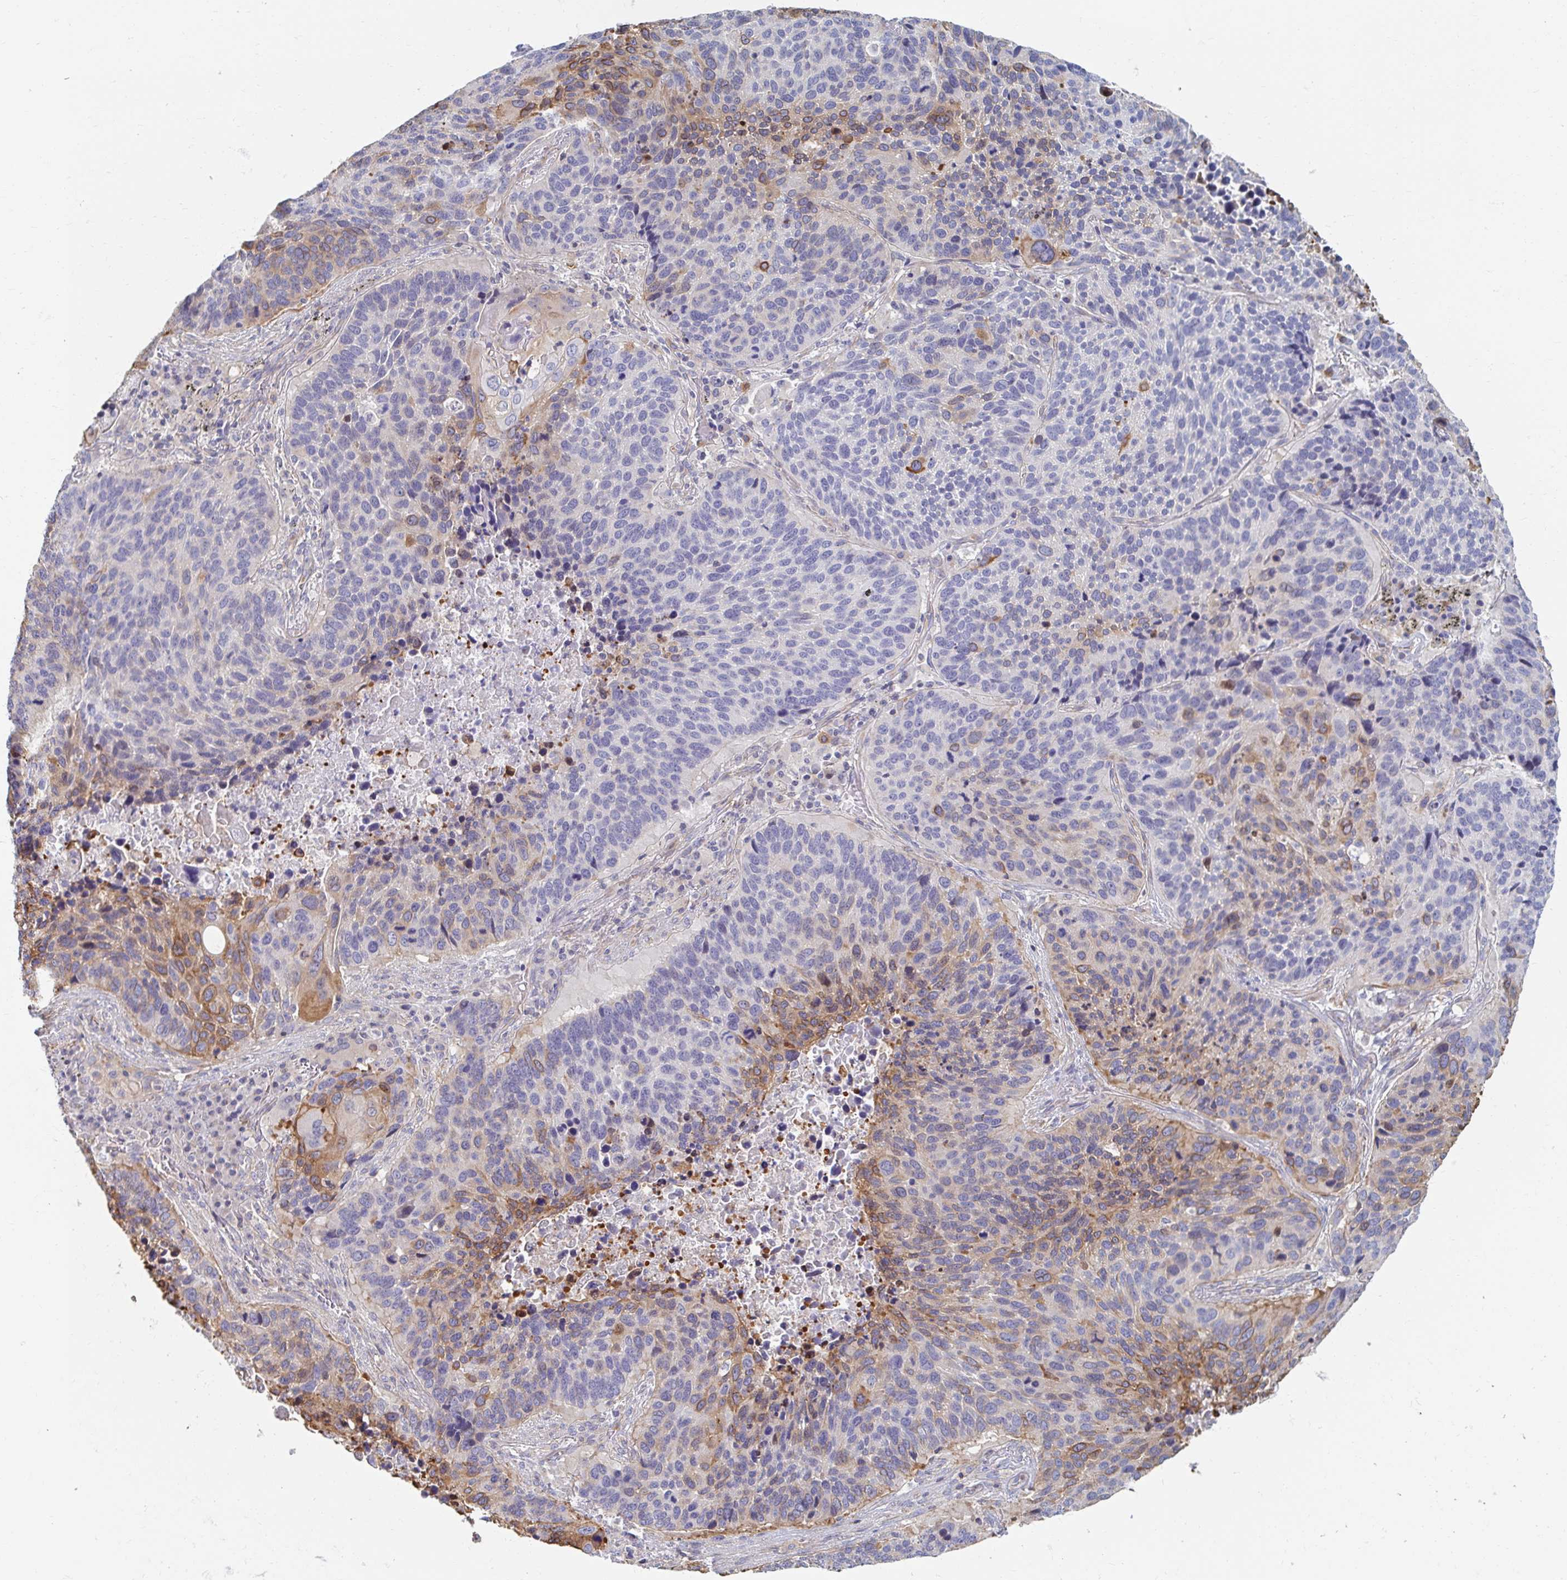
{"staining": {"intensity": "moderate", "quantity": "25%-75%", "location": "cytoplasmic/membranous"}, "tissue": "lung cancer", "cell_type": "Tumor cells", "image_type": "cancer", "snomed": [{"axis": "morphology", "description": "Squamous cell carcinoma, NOS"}, {"axis": "topography", "description": "Lung"}], "caption": "Protein expression by IHC shows moderate cytoplasmic/membranous positivity in about 25%-75% of tumor cells in lung cancer. (DAB (3,3'-diaminobenzidine) IHC with brightfield microscopy, high magnification).", "gene": "MYLK2", "patient": {"sex": "male", "age": 68}}